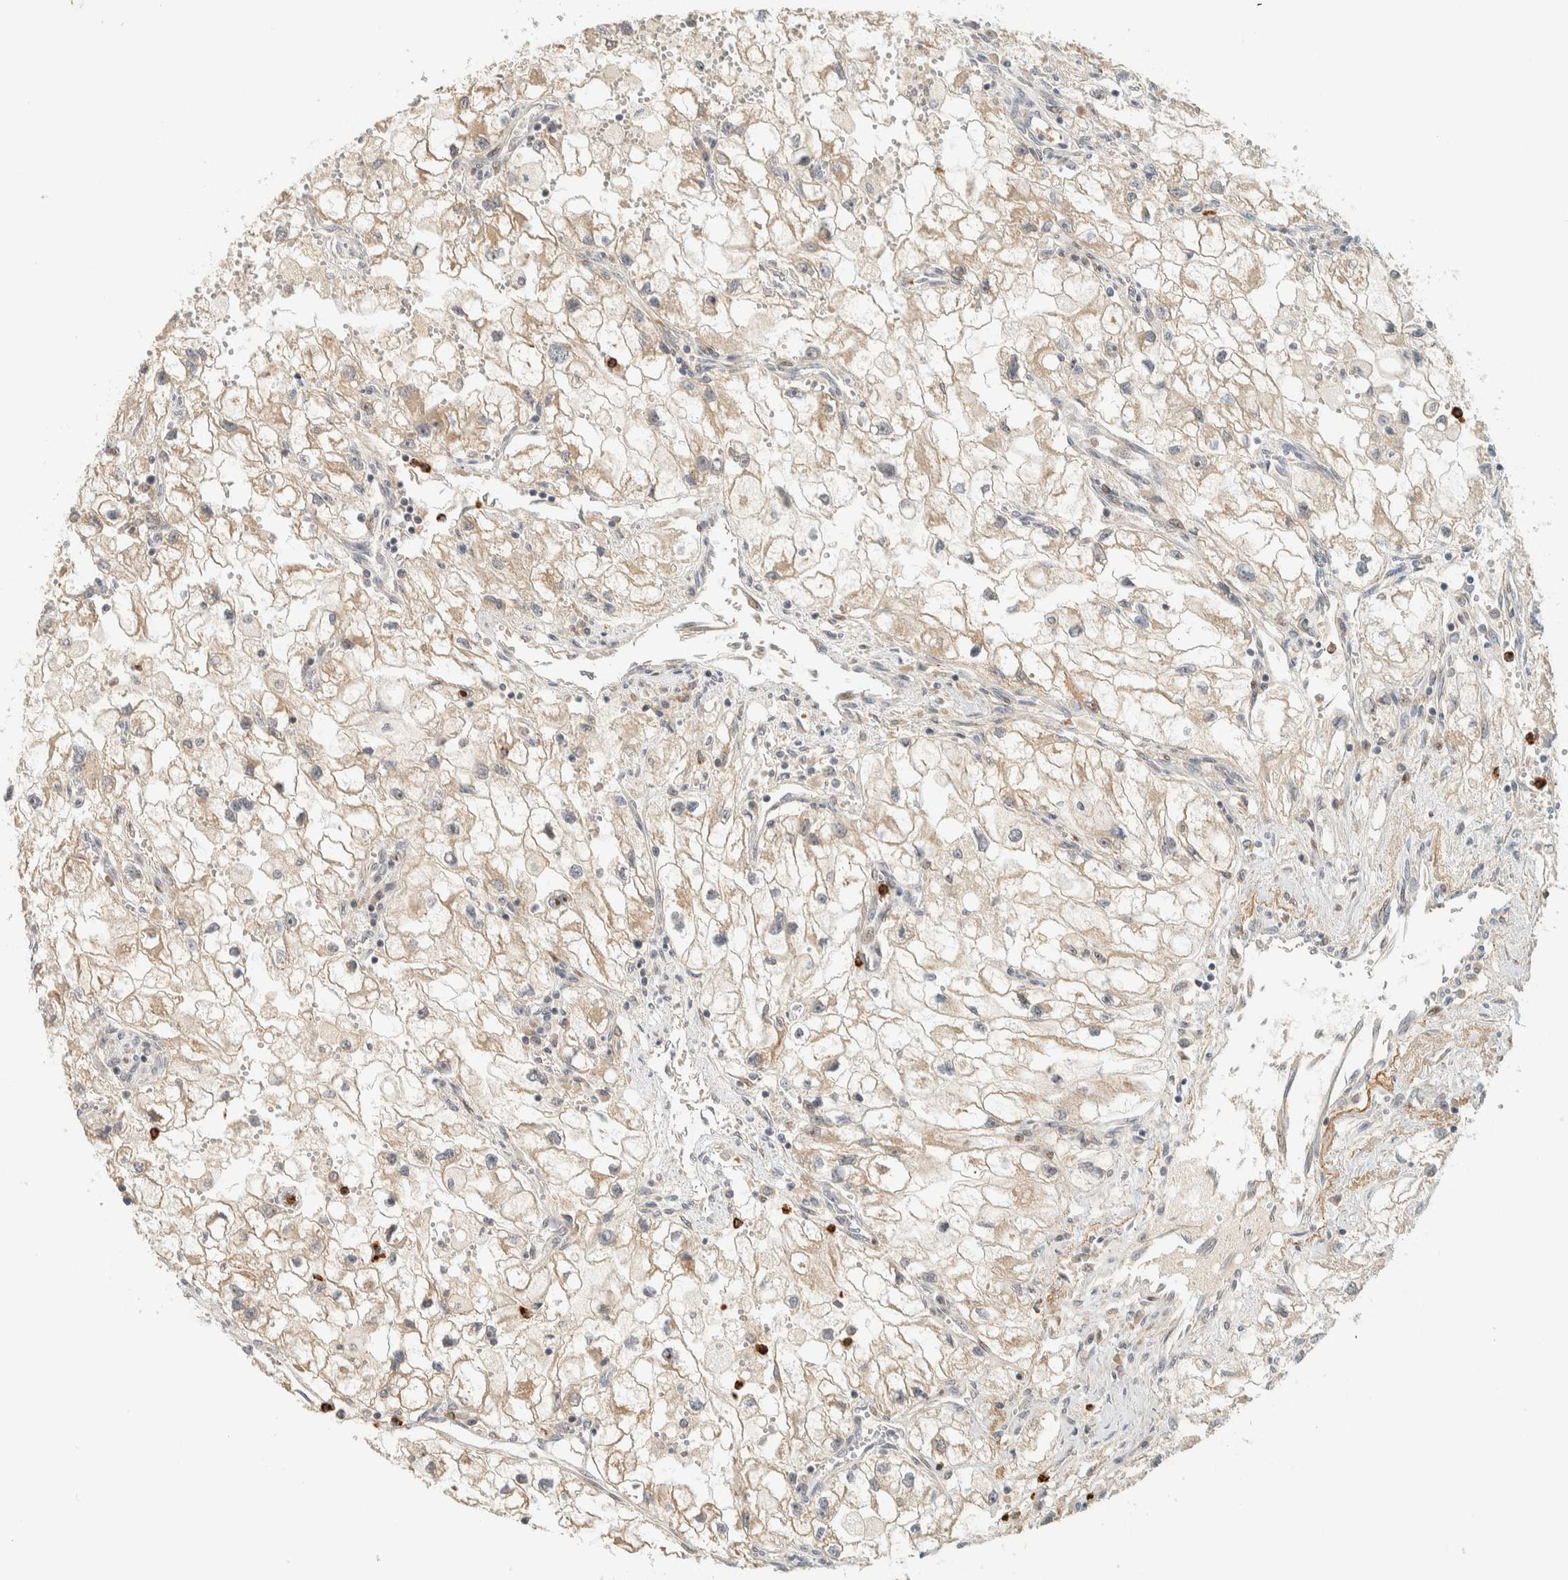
{"staining": {"intensity": "weak", "quantity": ">75%", "location": "cytoplasmic/membranous"}, "tissue": "renal cancer", "cell_type": "Tumor cells", "image_type": "cancer", "snomed": [{"axis": "morphology", "description": "Adenocarcinoma, NOS"}, {"axis": "topography", "description": "Kidney"}], "caption": "Immunohistochemical staining of renal cancer (adenocarcinoma) demonstrates low levels of weak cytoplasmic/membranous protein staining in about >75% of tumor cells.", "gene": "CCDC171", "patient": {"sex": "female", "age": 70}}